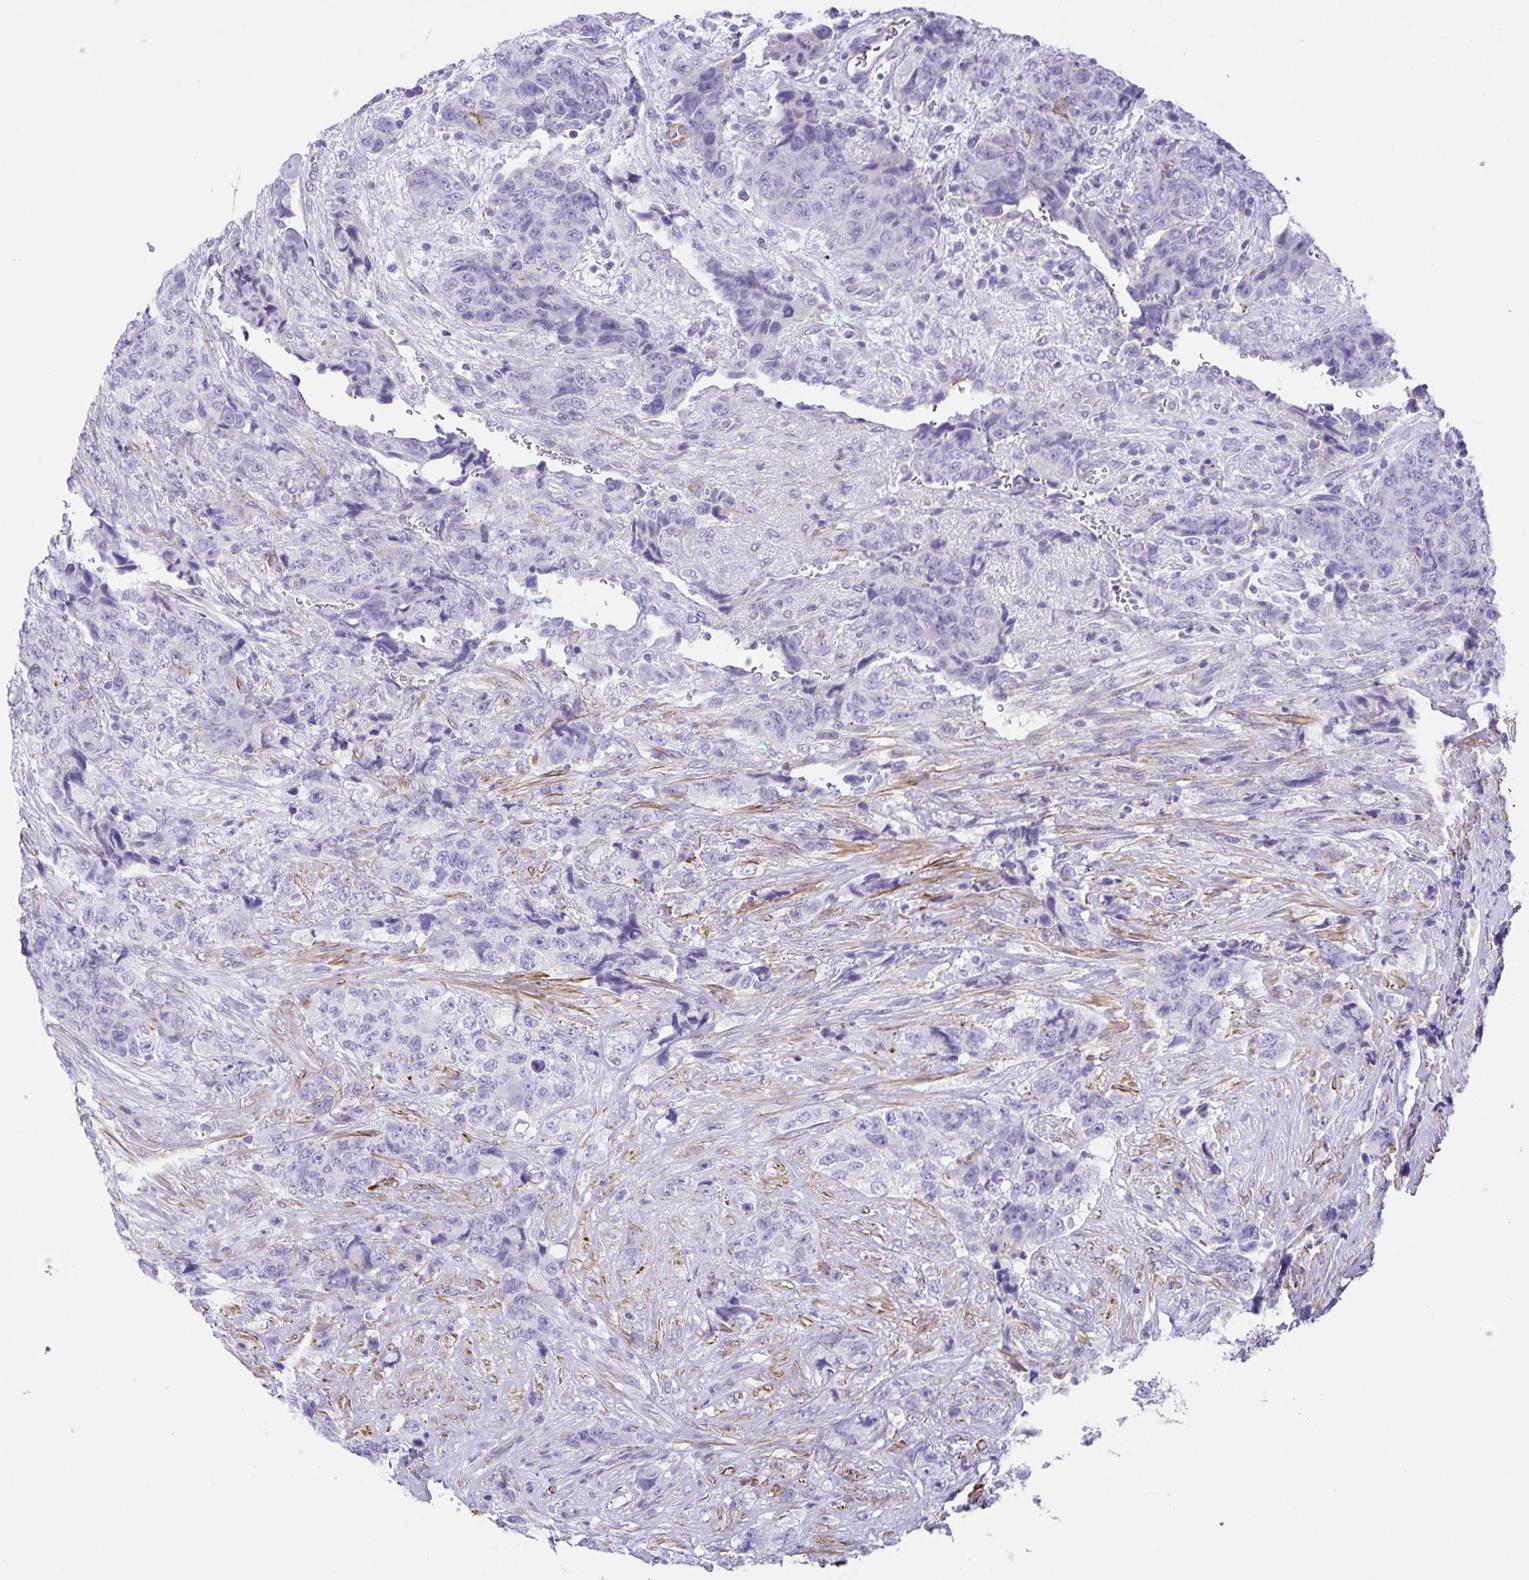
{"staining": {"intensity": "negative", "quantity": "none", "location": "none"}, "tissue": "urothelial cancer", "cell_type": "Tumor cells", "image_type": "cancer", "snomed": [{"axis": "morphology", "description": "Urothelial carcinoma, High grade"}, {"axis": "topography", "description": "Urinary bladder"}], "caption": "Immunohistochemistry image of high-grade urothelial carcinoma stained for a protein (brown), which reveals no expression in tumor cells. The staining is performed using DAB brown chromogen with nuclei counter-stained in using hematoxylin.", "gene": "UBQLN3", "patient": {"sex": "female", "age": 78}}